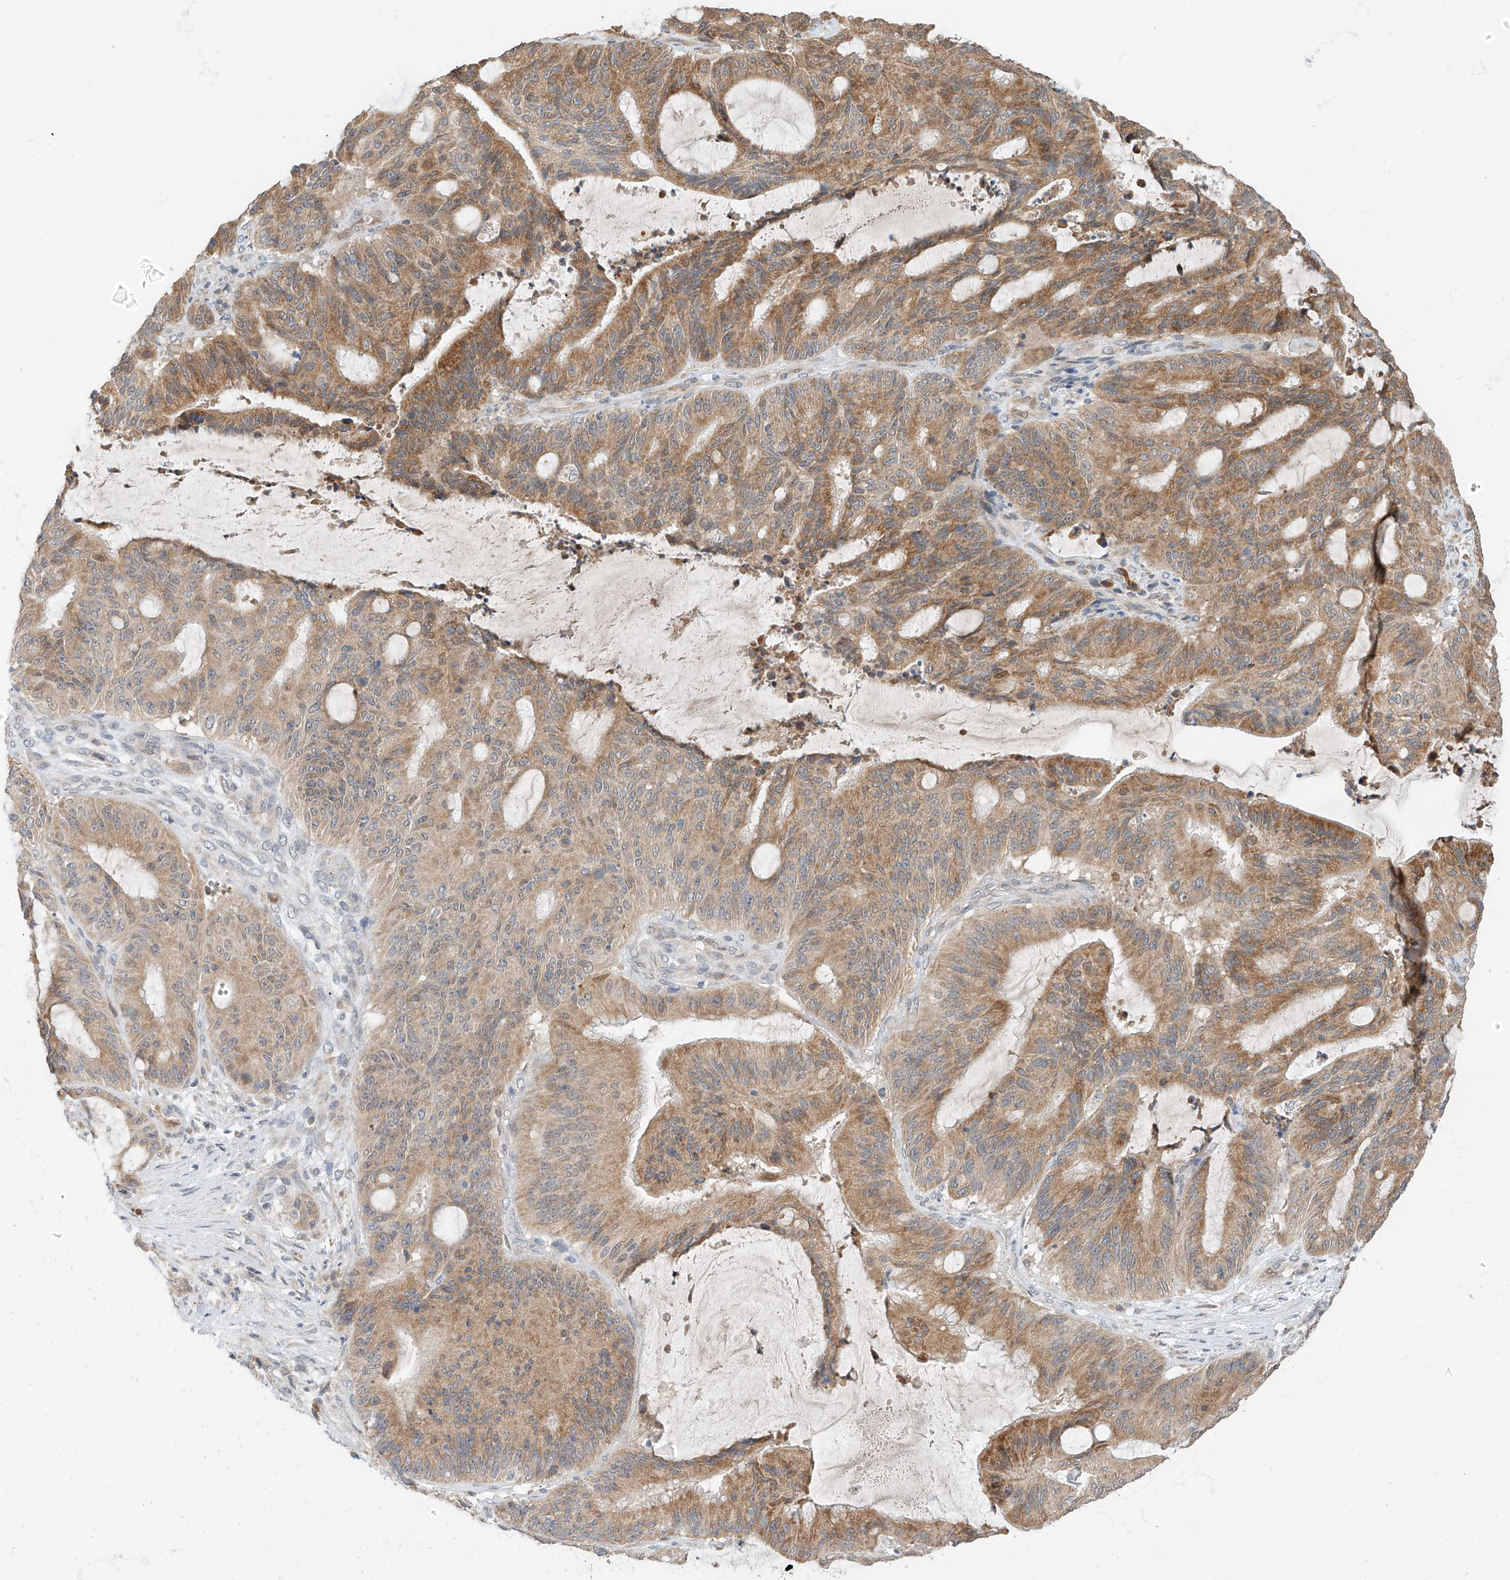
{"staining": {"intensity": "moderate", "quantity": "25%-75%", "location": "cytoplasmic/membranous"}, "tissue": "liver cancer", "cell_type": "Tumor cells", "image_type": "cancer", "snomed": [{"axis": "morphology", "description": "Normal tissue, NOS"}, {"axis": "morphology", "description": "Cholangiocarcinoma"}, {"axis": "topography", "description": "Liver"}, {"axis": "topography", "description": "Peripheral nerve tissue"}], "caption": "DAB immunohistochemical staining of human cholangiocarcinoma (liver) shows moderate cytoplasmic/membranous protein expression in approximately 25%-75% of tumor cells. The staining was performed using DAB to visualize the protein expression in brown, while the nuclei were stained in blue with hematoxylin (Magnification: 20x).", "gene": "PPA2", "patient": {"sex": "female", "age": 73}}